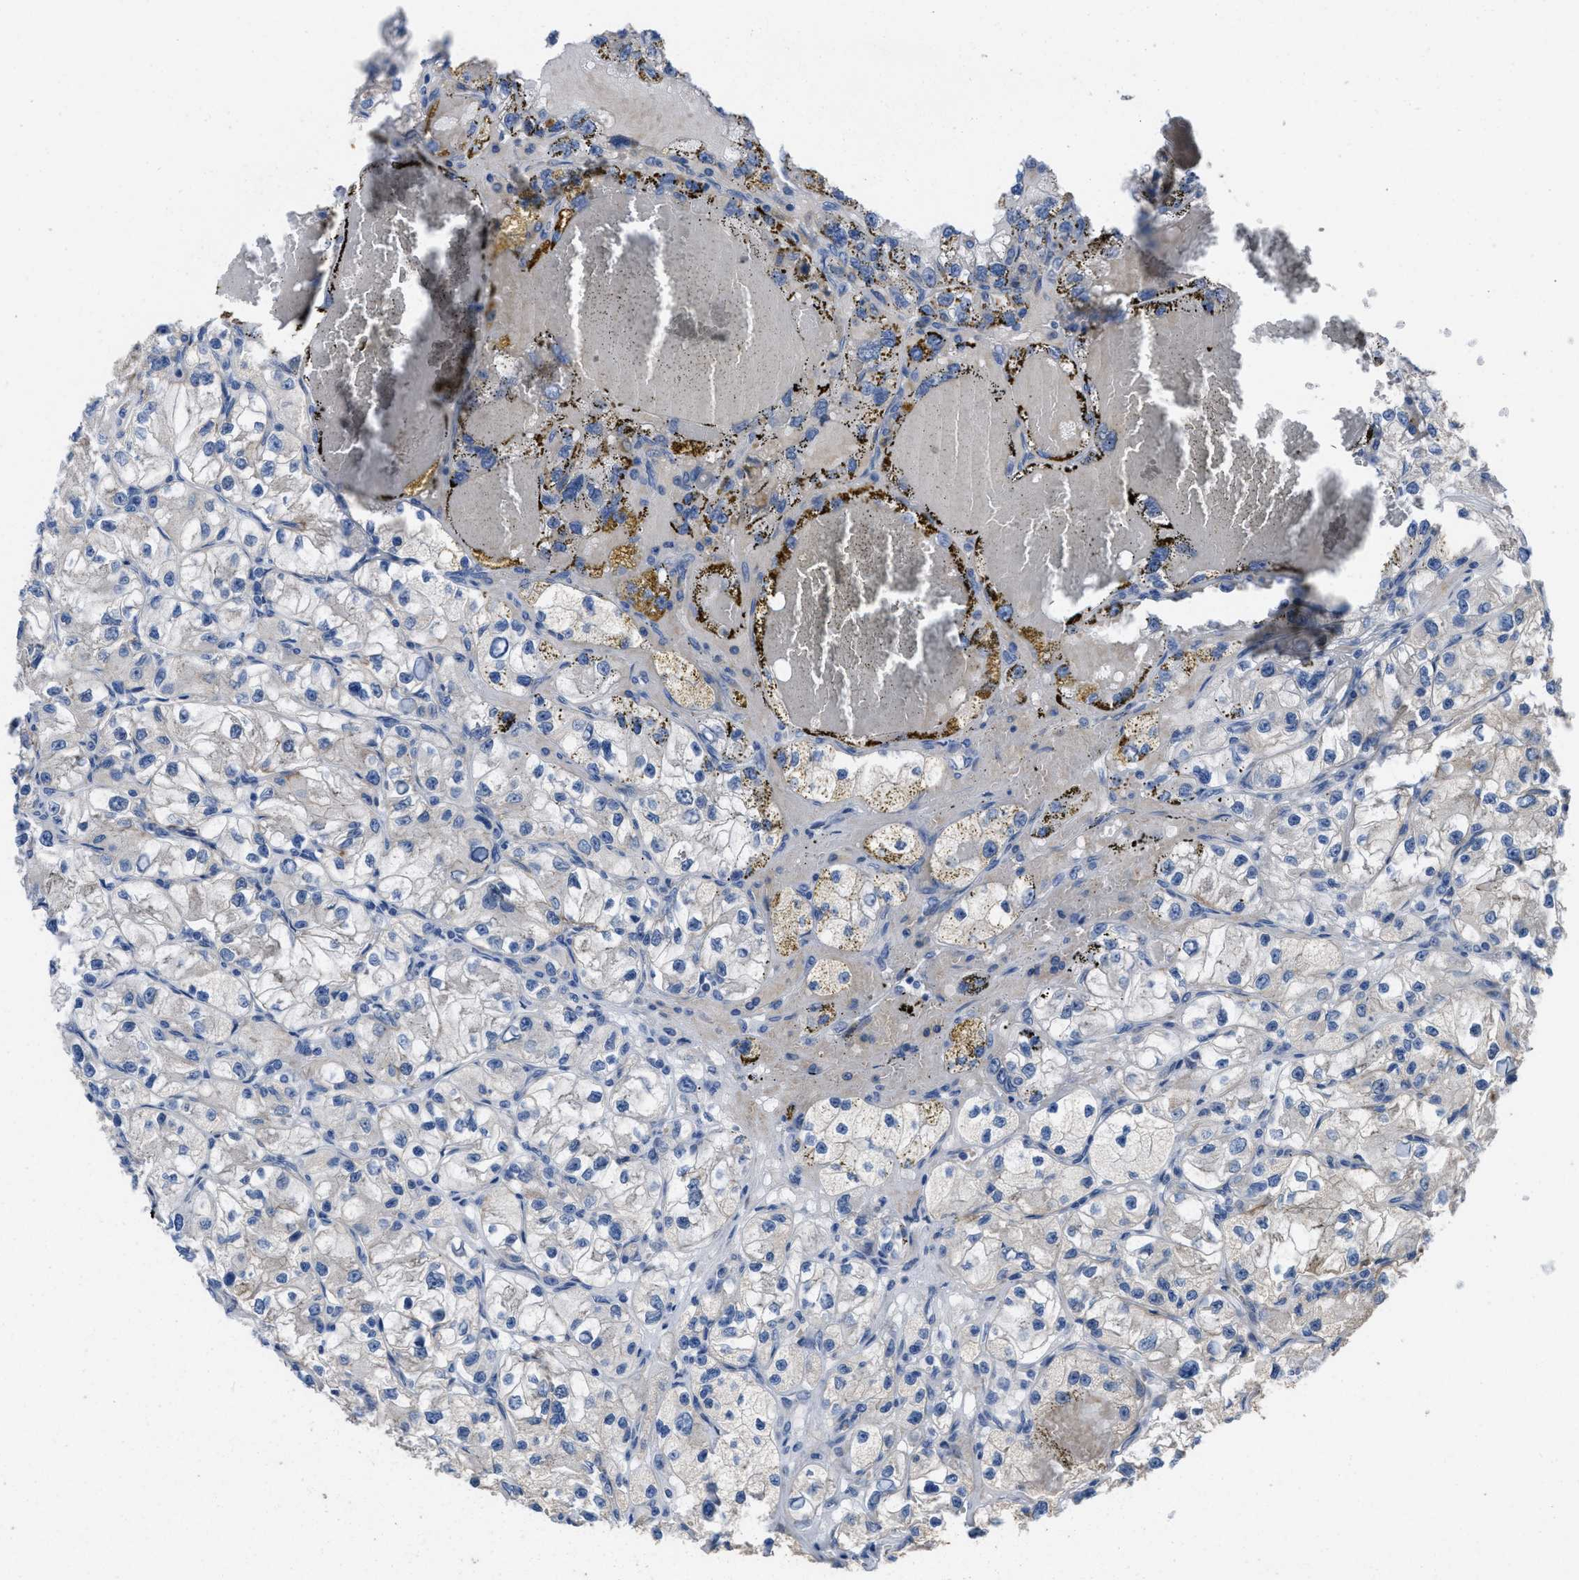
{"staining": {"intensity": "negative", "quantity": "none", "location": "none"}, "tissue": "renal cancer", "cell_type": "Tumor cells", "image_type": "cancer", "snomed": [{"axis": "morphology", "description": "Adenocarcinoma, NOS"}, {"axis": "topography", "description": "Kidney"}], "caption": "Histopathology image shows no significant protein positivity in tumor cells of renal cancer (adenocarcinoma).", "gene": "CDPF1", "patient": {"sex": "female", "age": 57}}